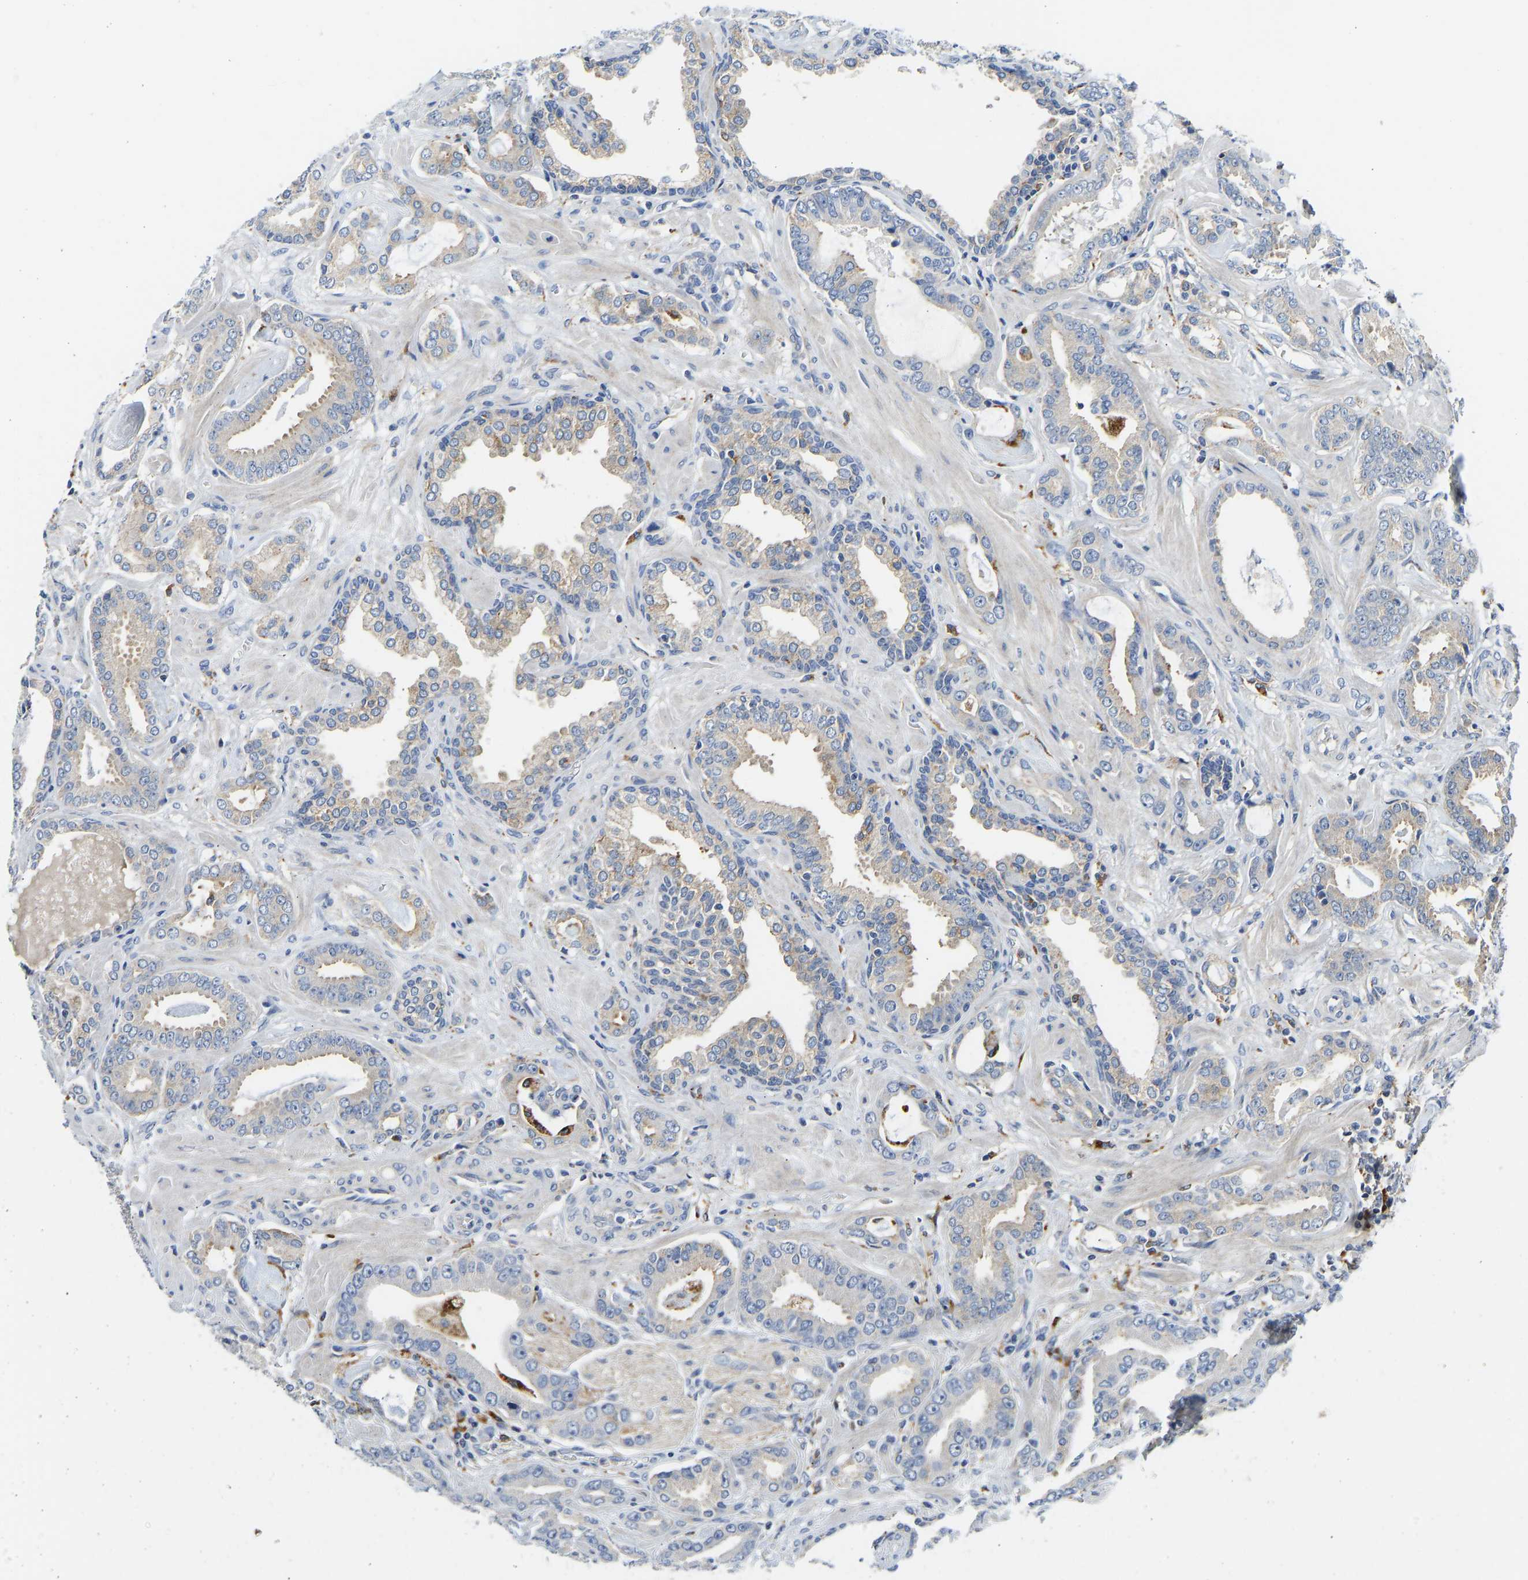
{"staining": {"intensity": "weak", "quantity": "25%-75%", "location": "cytoplasmic/membranous"}, "tissue": "prostate cancer", "cell_type": "Tumor cells", "image_type": "cancer", "snomed": [{"axis": "morphology", "description": "Adenocarcinoma, Low grade"}, {"axis": "topography", "description": "Prostate"}], "caption": "A histopathology image of human prostate cancer (low-grade adenocarcinoma) stained for a protein demonstrates weak cytoplasmic/membranous brown staining in tumor cells. The staining was performed using DAB, with brown indicating positive protein expression. Nuclei are stained blue with hematoxylin.", "gene": "ATP6V1E1", "patient": {"sex": "male", "age": 53}}